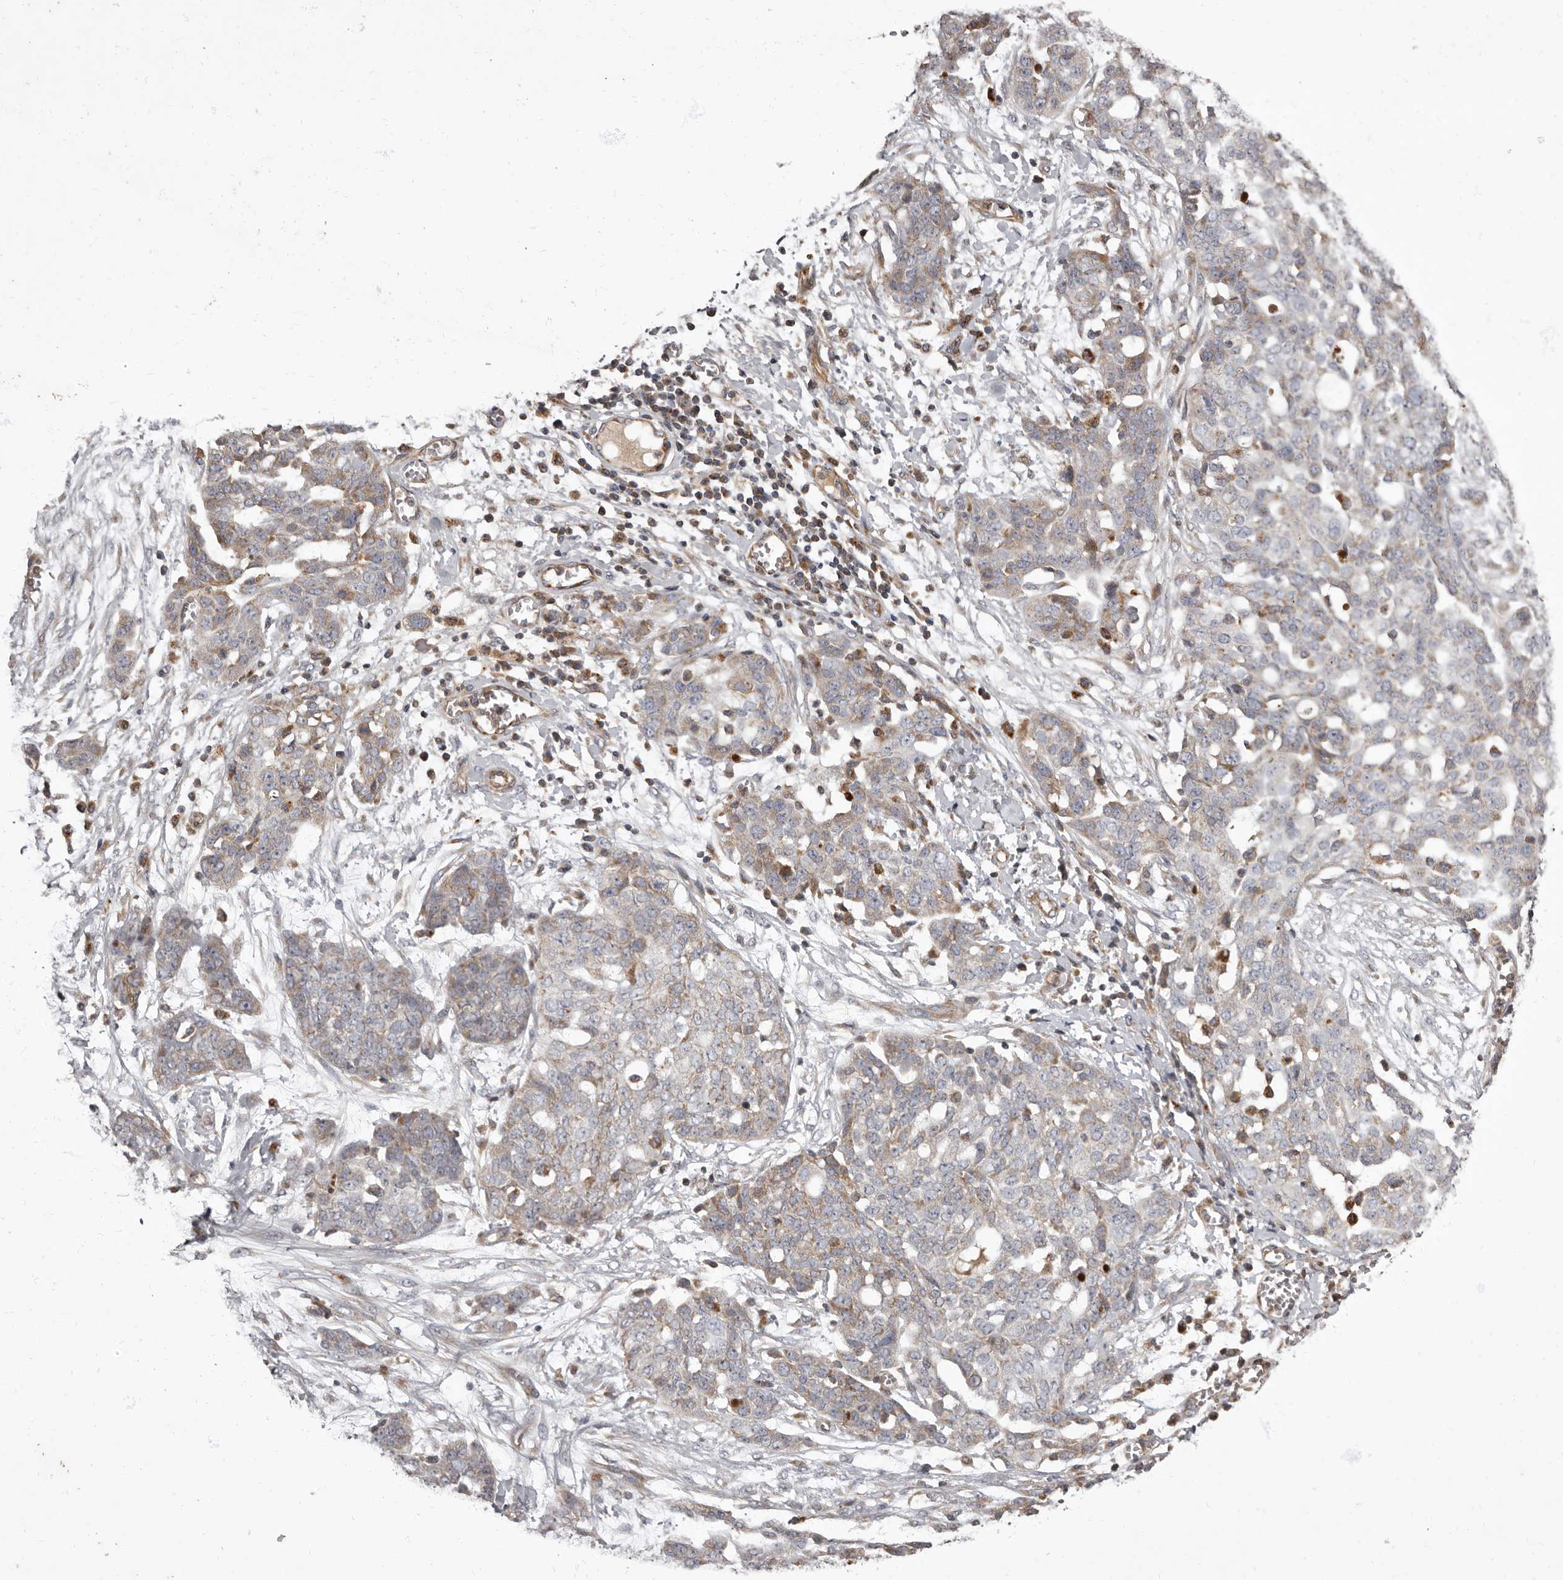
{"staining": {"intensity": "weak", "quantity": "25%-75%", "location": "cytoplasmic/membranous"}, "tissue": "ovarian cancer", "cell_type": "Tumor cells", "image_type": "cancer", "snomed": [{"axis": "morphology", "description": "Cystadenocarcinoma, serous, NOS"}, {"axis": "topography", "description": "Soft tissue"}, {"axis": "topography", "description": "Ovary"}], "caption": "DAB immunohistochemical staining of human ovarian cancer reveals weak cytoplasmic/membranous protein expression in about 25%-75% of tumor cells. (brown staining indicates protein expression, while blue staining denotes nuclei).", "gene": "ADCY2", "patient": {"sex": "female", "age": 57}}